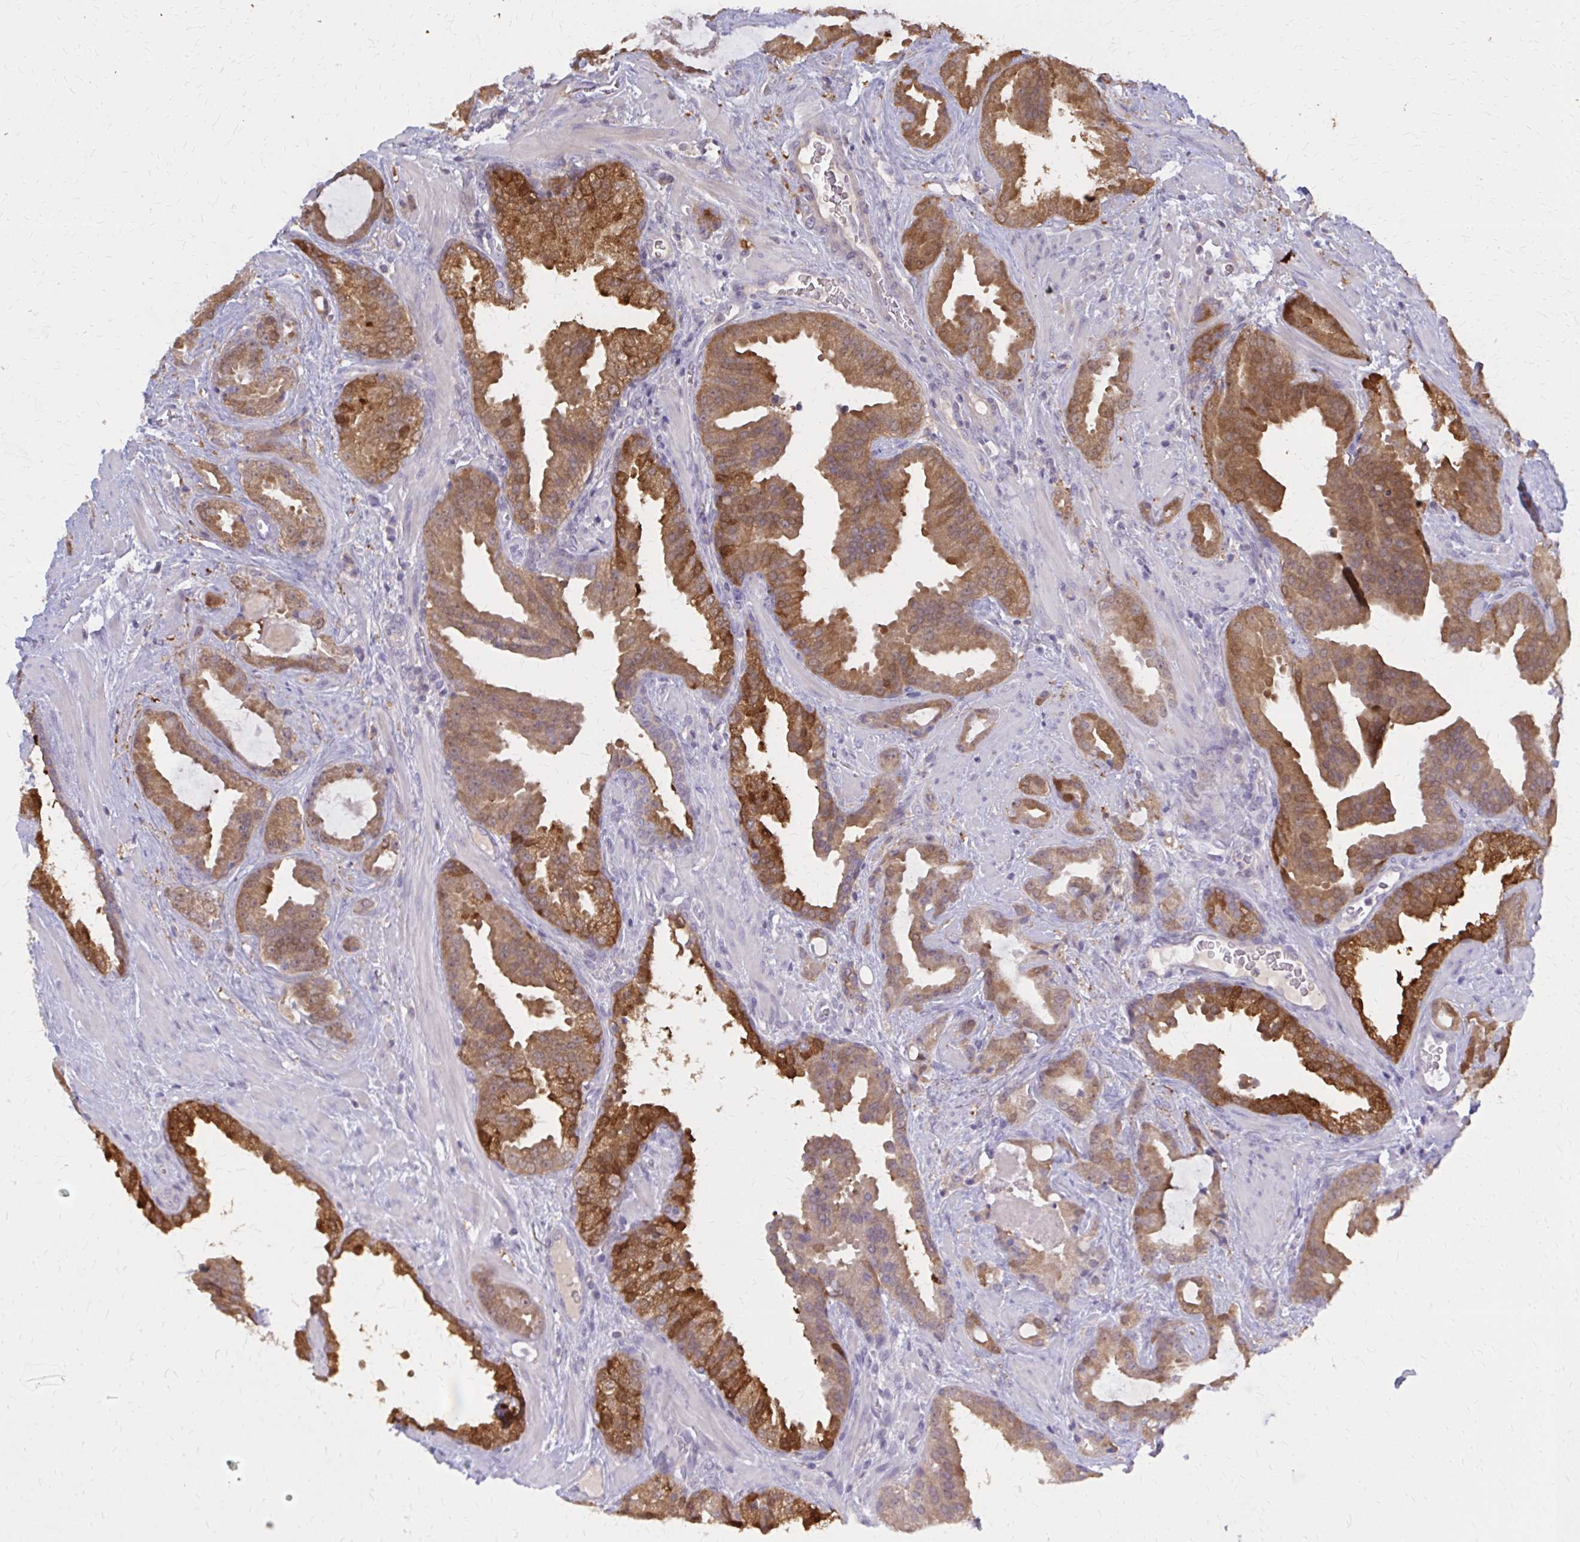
{"staining": {"intensity": "moderate", "quantity": ">75%", "location": "cytoplasmic/membranous"}, "tissue": "prostate cancer", "cell_type": "Tumor cells", "image_type": "cancer", "snomed": [{"axis": "morphology", "description": "Adenocarcinoma, Low grade"}, {"axis": "topography", "description": "Prostate"}], "caption": "A photomicrograph showing moderate cytoplasmic/membranous staining in about >75% of tumor cells in prostate cancer (low-grade adenocarcinoma), as visualized by brown immunohistochemical staining.", "gene": "DBI", "patient": {"sex": "male", "age": 62}}